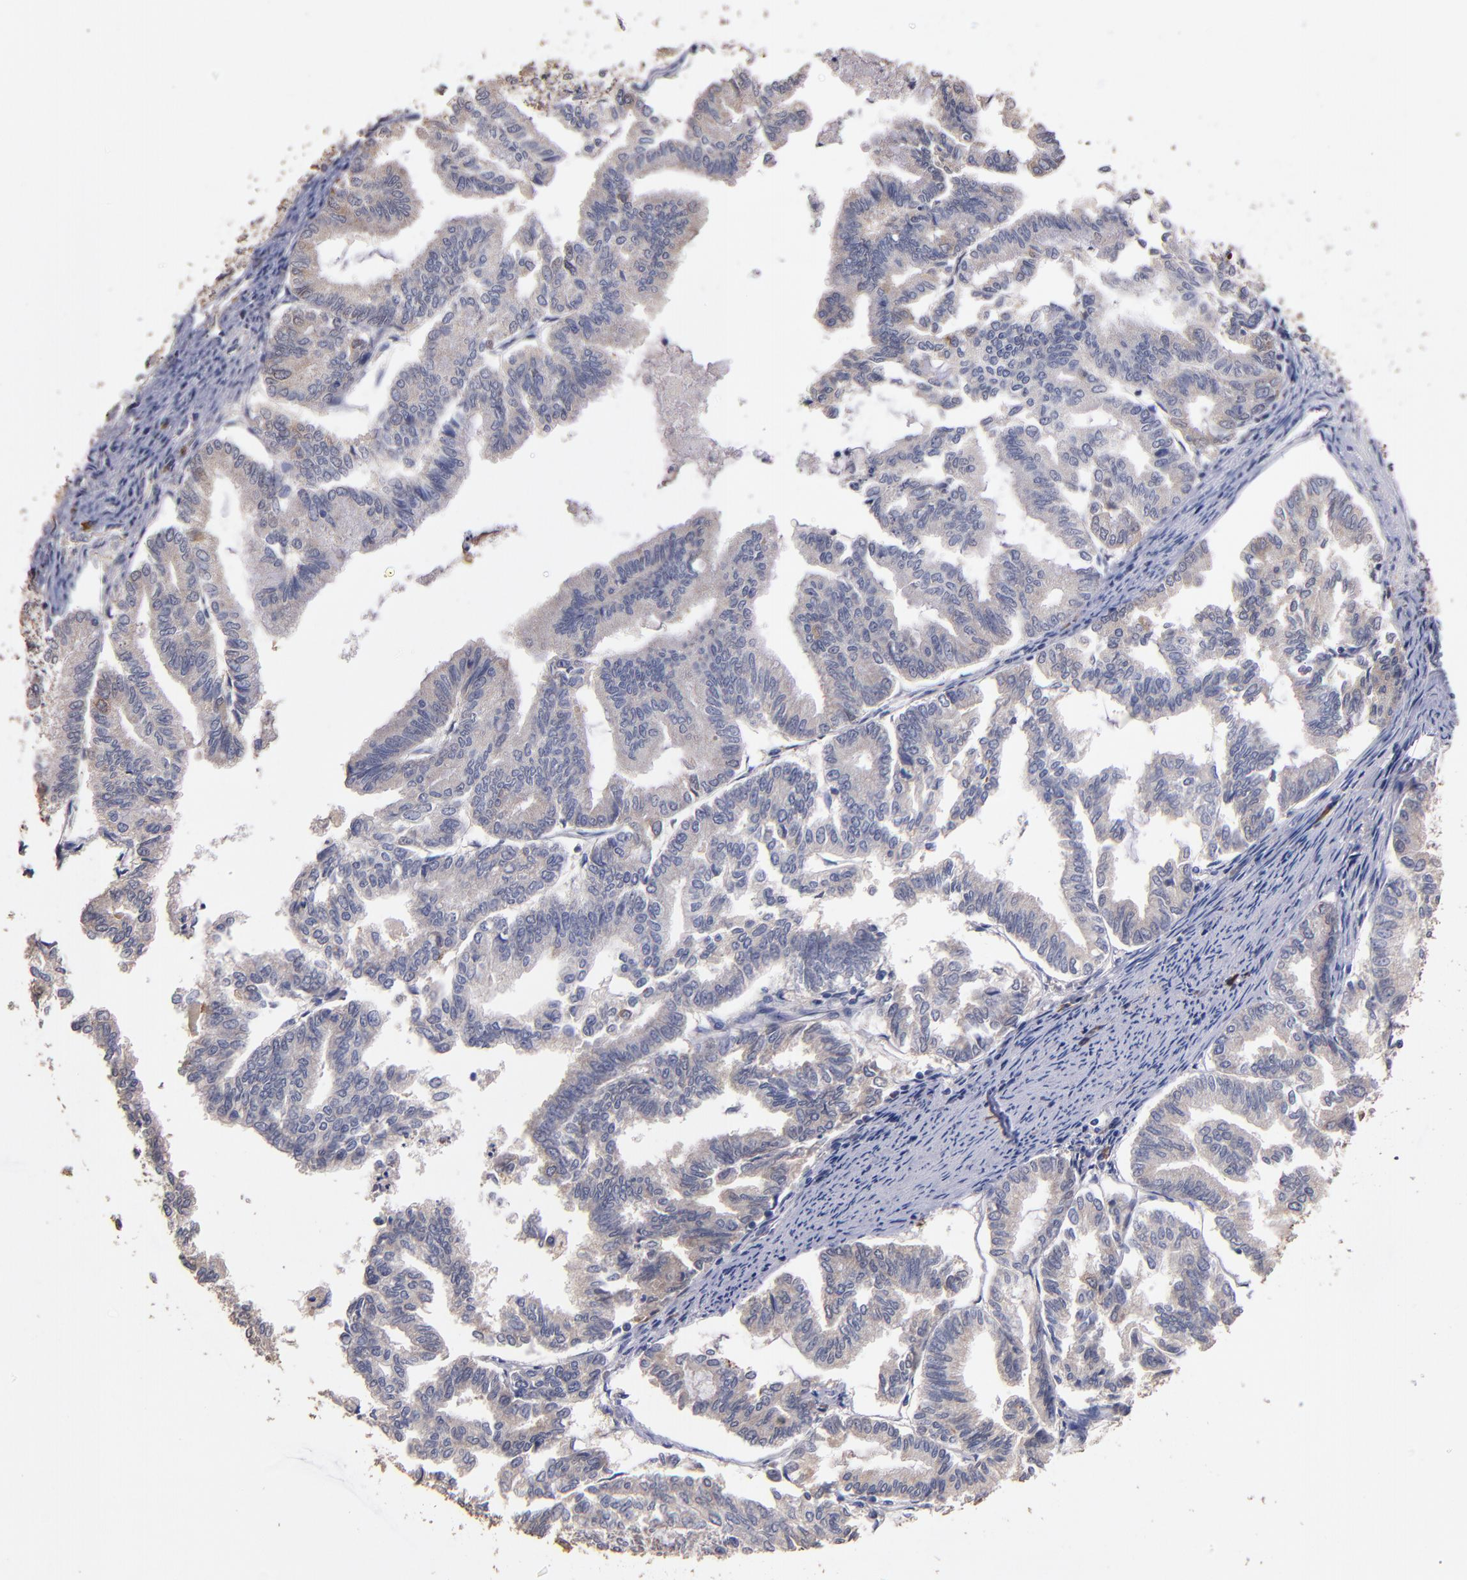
{"staining": {"intensity": "weak", "quantity": "<25%", "location": "cytoplasmic/membranous"}, "tissue": "endometrial cancer", "cell_type": "Tumor cells", "image_type": "cancer", "snomed": [{"axis": "morphology", "description": "Adenocarcinoma, NOS"}, {"axis": "topography", "description": "Endometrium"}], "caption": "Immunohistochemistry (IHC) histopathology image of neoplastic tissue: adenocarcinoma (endometrial) stained with DAB demonstrates no significant protein staining in tumor cells.", "gene": "TTLL12", "patient": {"sex": "female", "age": 79}}